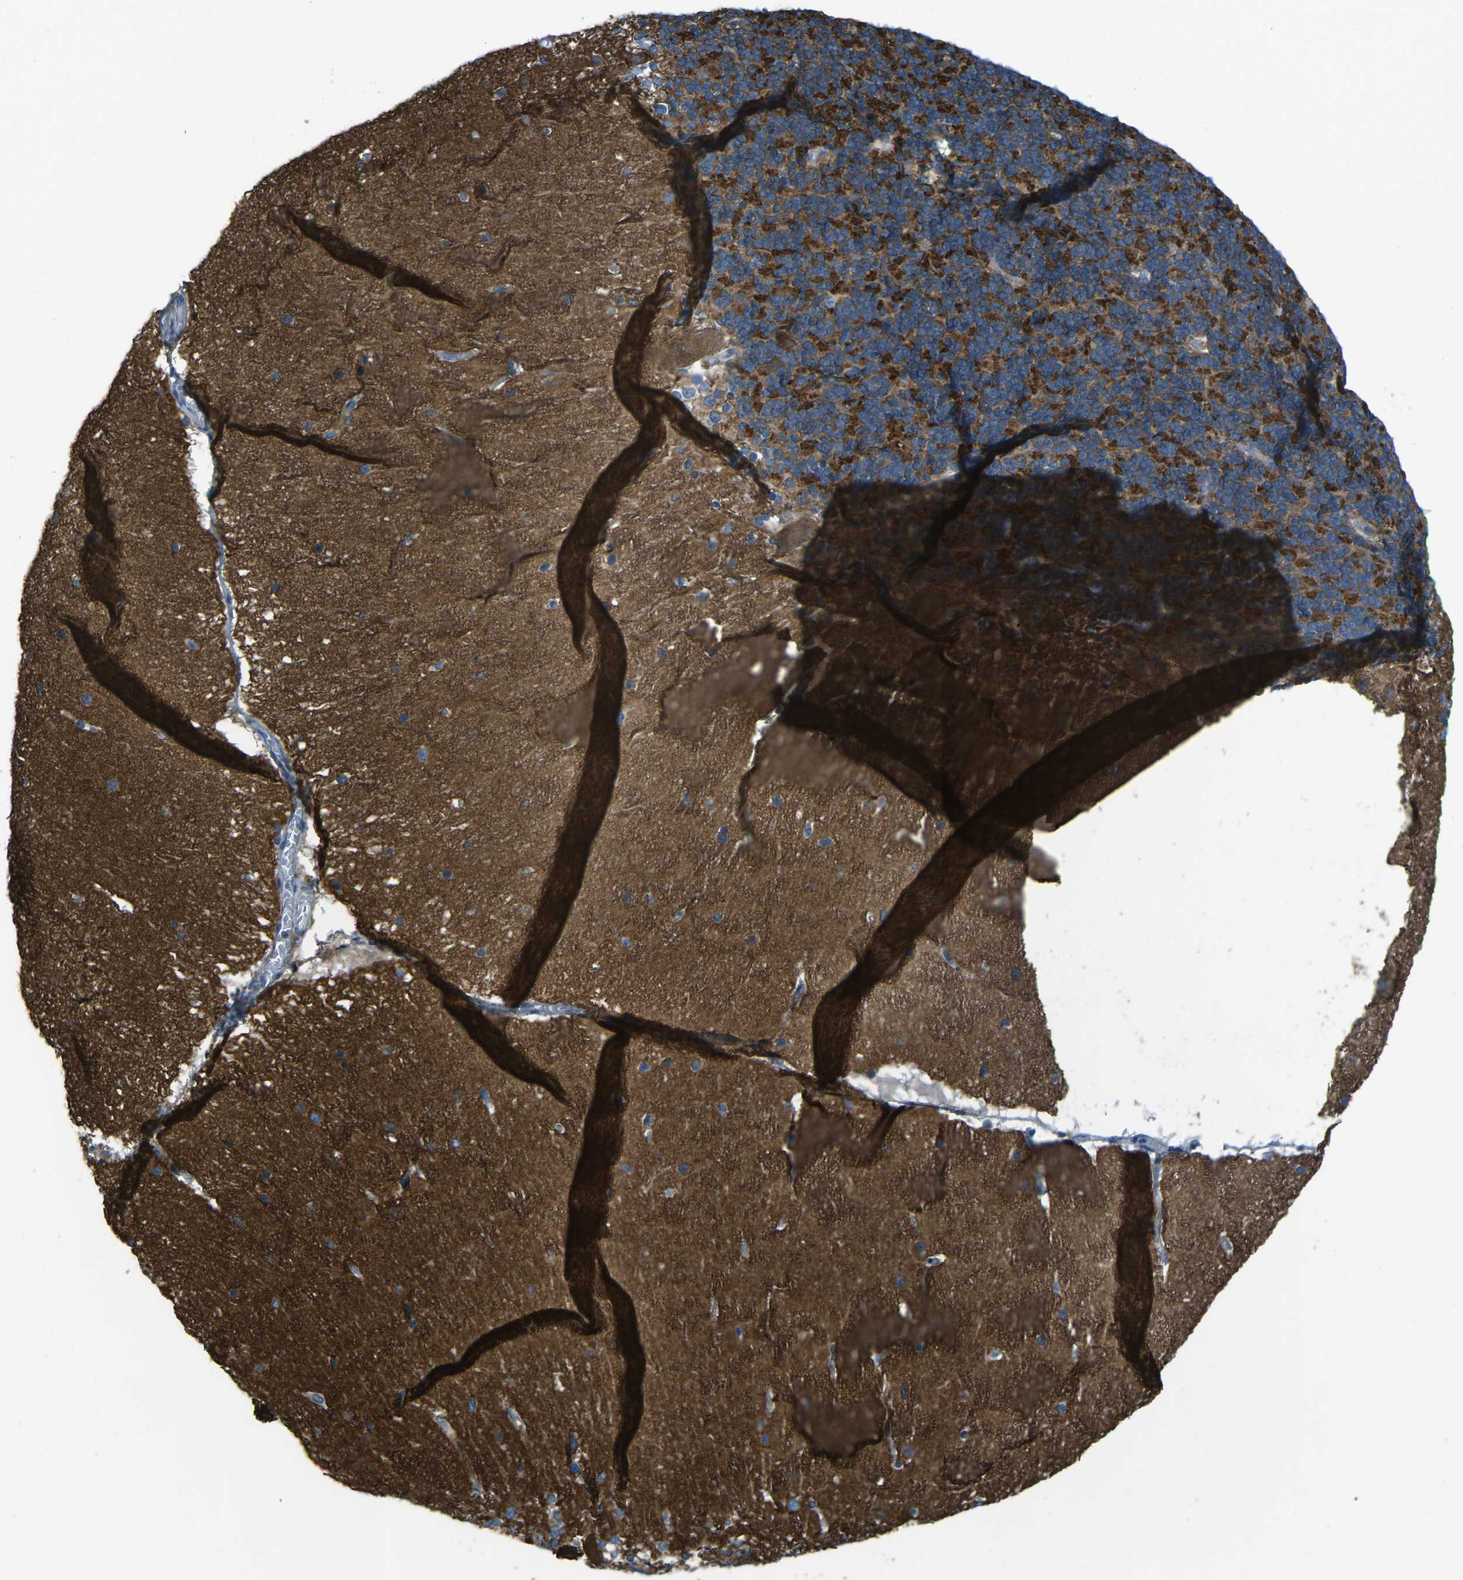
{"staining": {"intensity": "strong", "quantity": "25%-75%", "location": "cytoplasmic/membranous"}, "tissue": "cerebellum", "cell_type": "Cells in granular layer", "image_type": "normal", "snomed": [{"axis": "morphology", "description": "Normal tissue, NOS"}, {"axis": "topography", "description": "Cerebellum"}], "caption": "This is a micrograph of IHC staining of normal cerebellum, which shows strong positivity in the cytoplasmic/membranous of cells in granular layer.", "gene": "CDK17", "patient": {"sex": "female", "age": 19}}